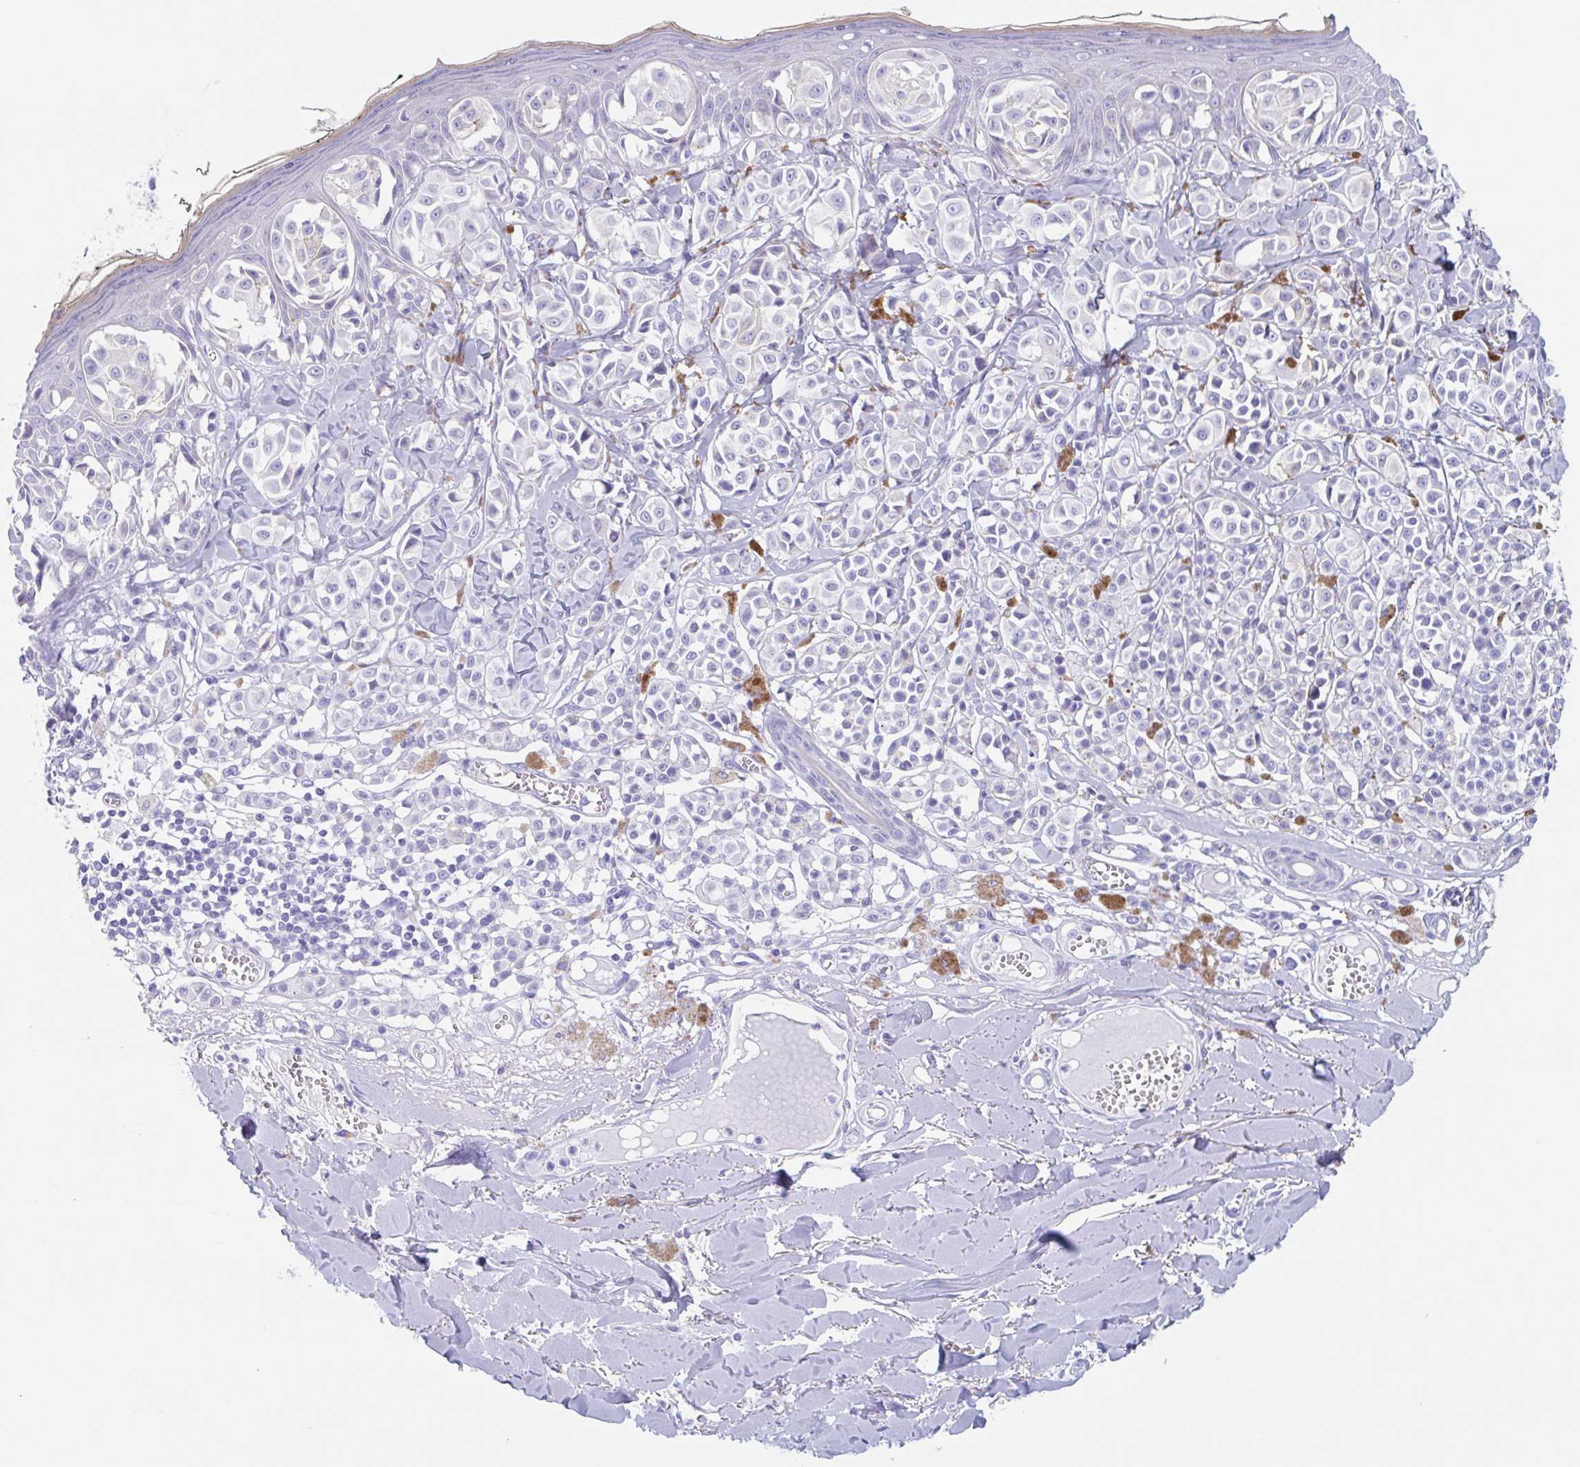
{"staining": {"intensity": "negative", "quantity": "none", "location": "none"}, "tissue": "melanoma", "cell_type": "Tumor cells", "image_type": "cancer", "snomed": [{"axis": "morphology", "description": "Malignant melanoma, NOS"}, {"axis": "topography", "description": "Skin"}], "caption": "The immunohistochemistry image has no significant staining in tumor cells of melanoma tissue.", "gene": "CPTP", "patient": {"sex": "female", "age": 43}}